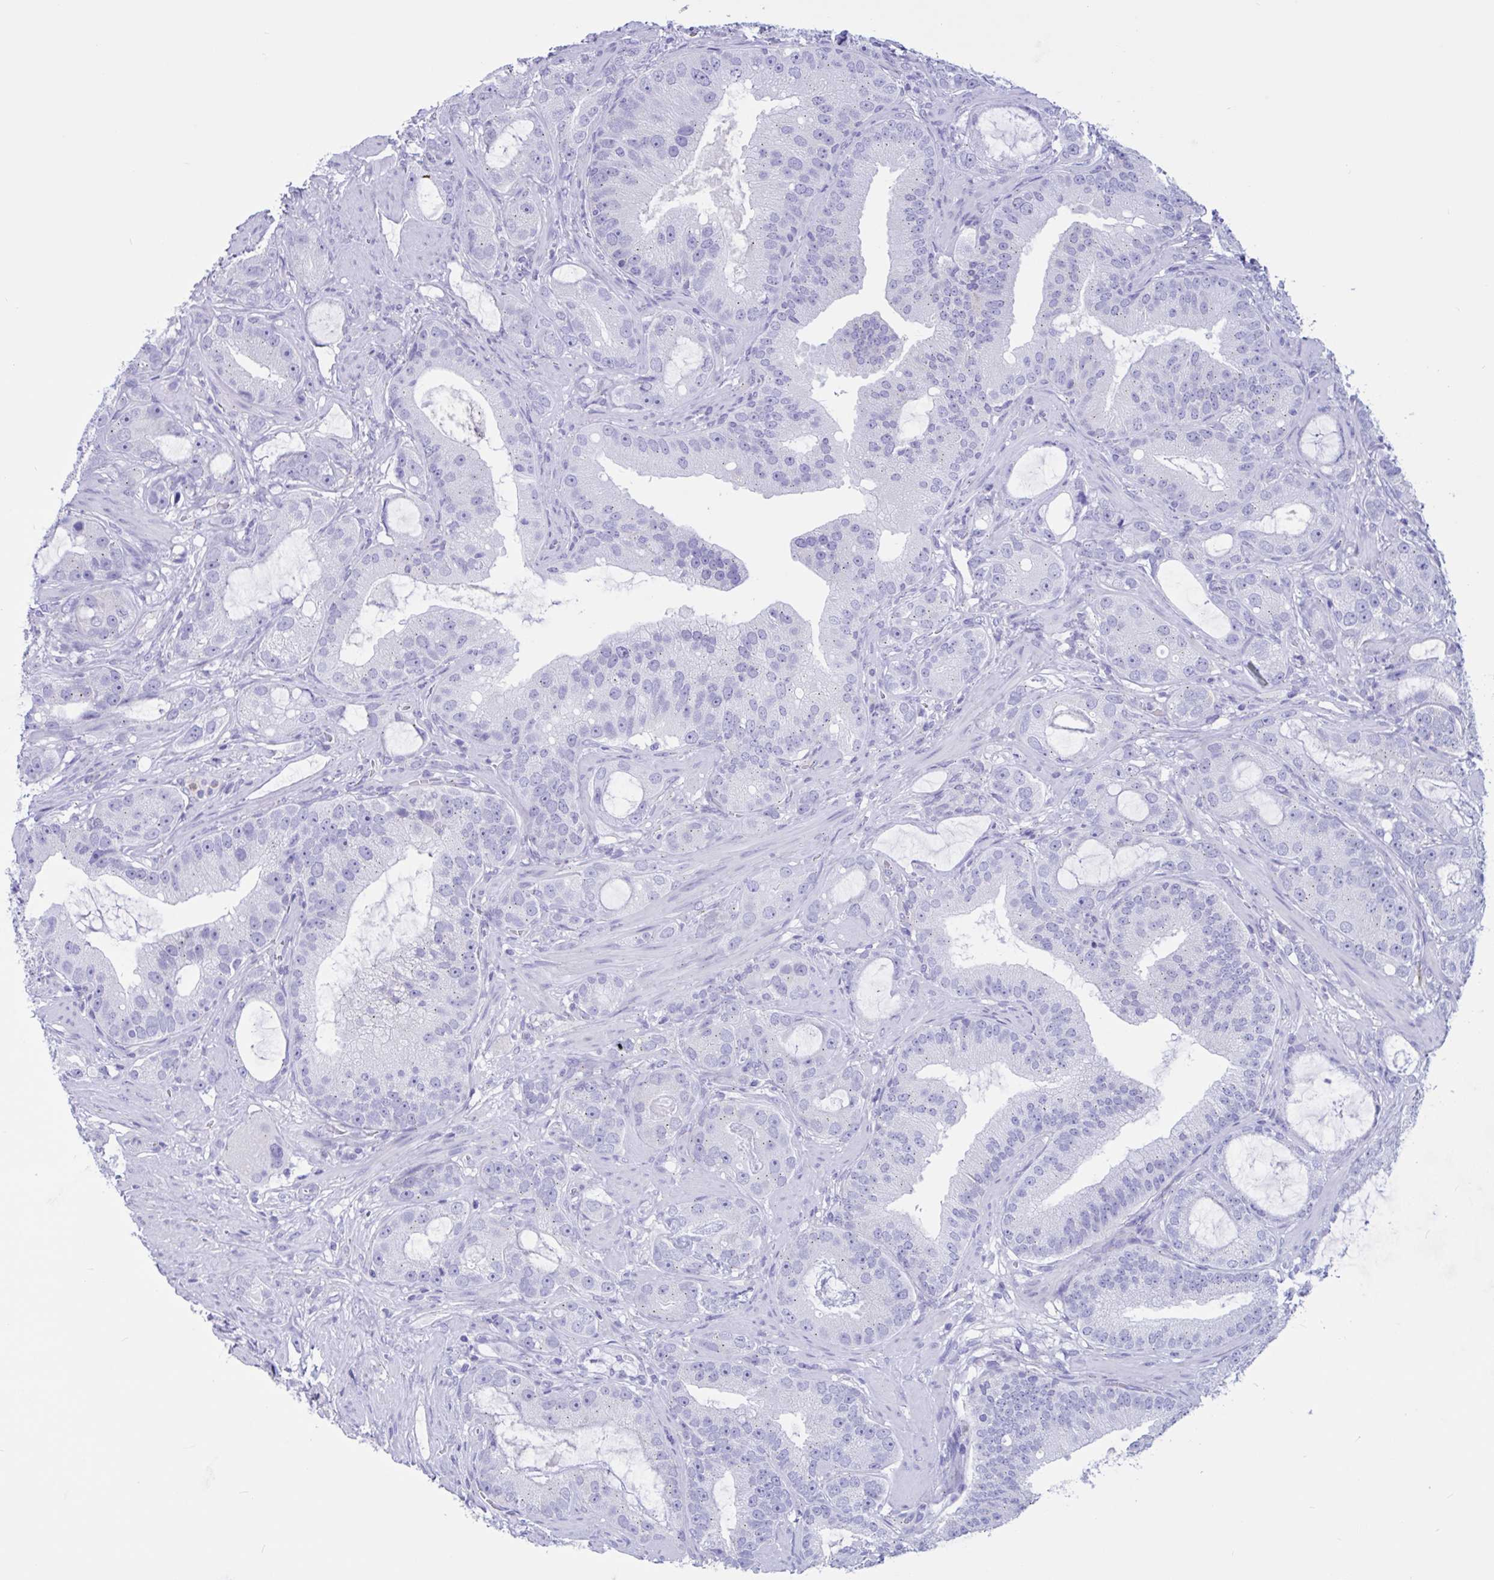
{"staining": {"intensity": "negative", "quantity": "none", "location": "none"}, "tissue": "prostate cancer", "cell_type": "Tumor cells", "image_type": "cancer", "snomed": [{"axis": "morphology", "description": "Adenocarcinoma, High grade"}, {"axis": "topography", "description": "Prostate"}], "caption": "Immunohistochemistry of prostate adenocarcinoma (high-grade) demonstrates no expression in tumor cells.", "gene": "RNASE3", "patient": {"sex": "male", "age": 65}}